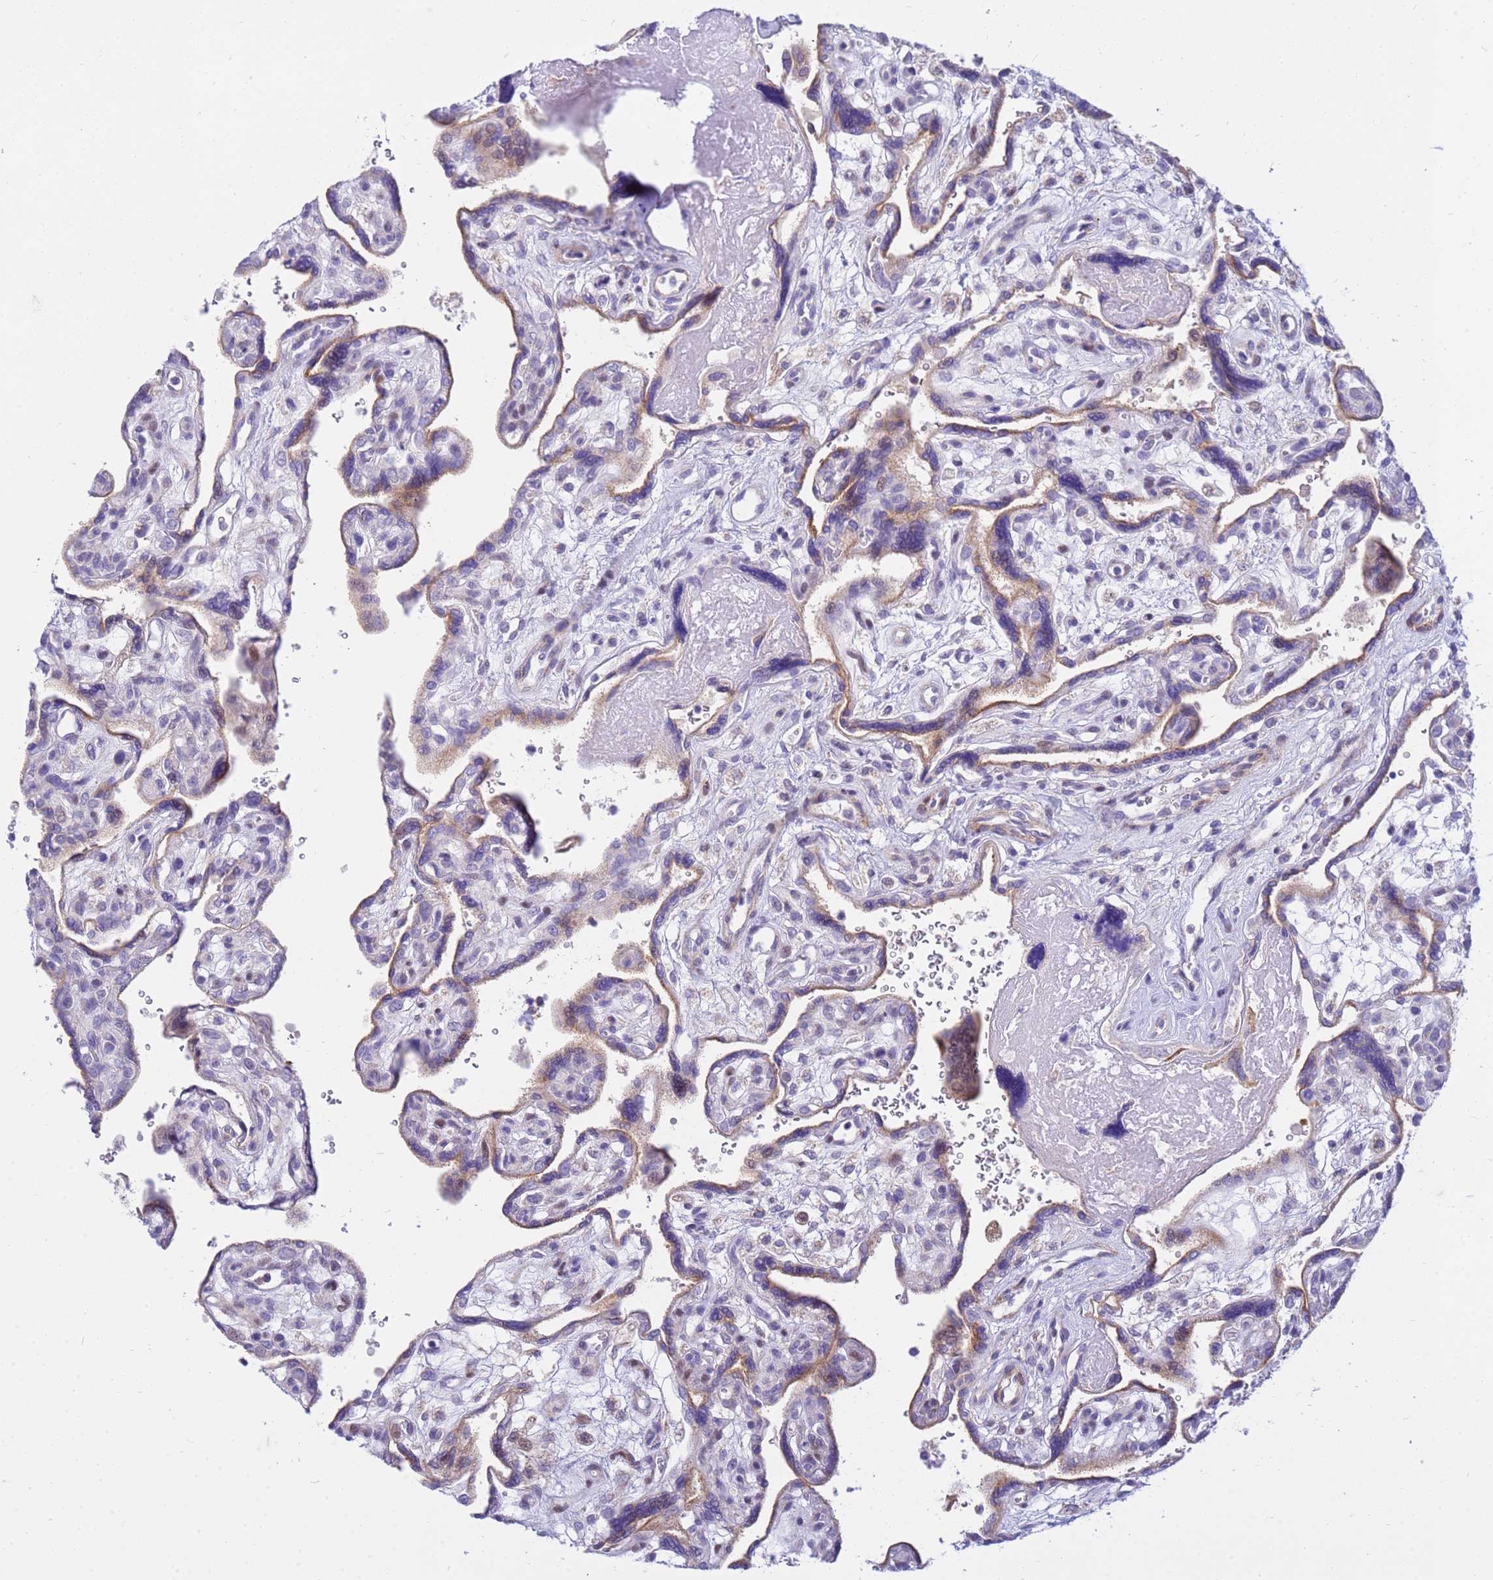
{"staining": {"intensity": "weak", "quantity": "25%-75%", "location": "cytoplasmic/membranous"}, "tissue": "placenta", "cell_type": "Decidual cells", "image_type": "normal", "snomed": [{"axis": "morphology", "description": "Normal tissue, NOS"}, {"axis": "topography", "description": "Placenta"}], "caption": "Placenta stained with immunohistochemistry (IHC) exhibits weak cytoplasmic/membranous expression in approximately 25%-75% of decidual cells. The staining is performed using DAB brown chromogen to label protein expression. The nuclei are counter-stained blue using hematoxylin.", "gene": "P2RX7", "patient": {"sex": "female", "age": 39}}